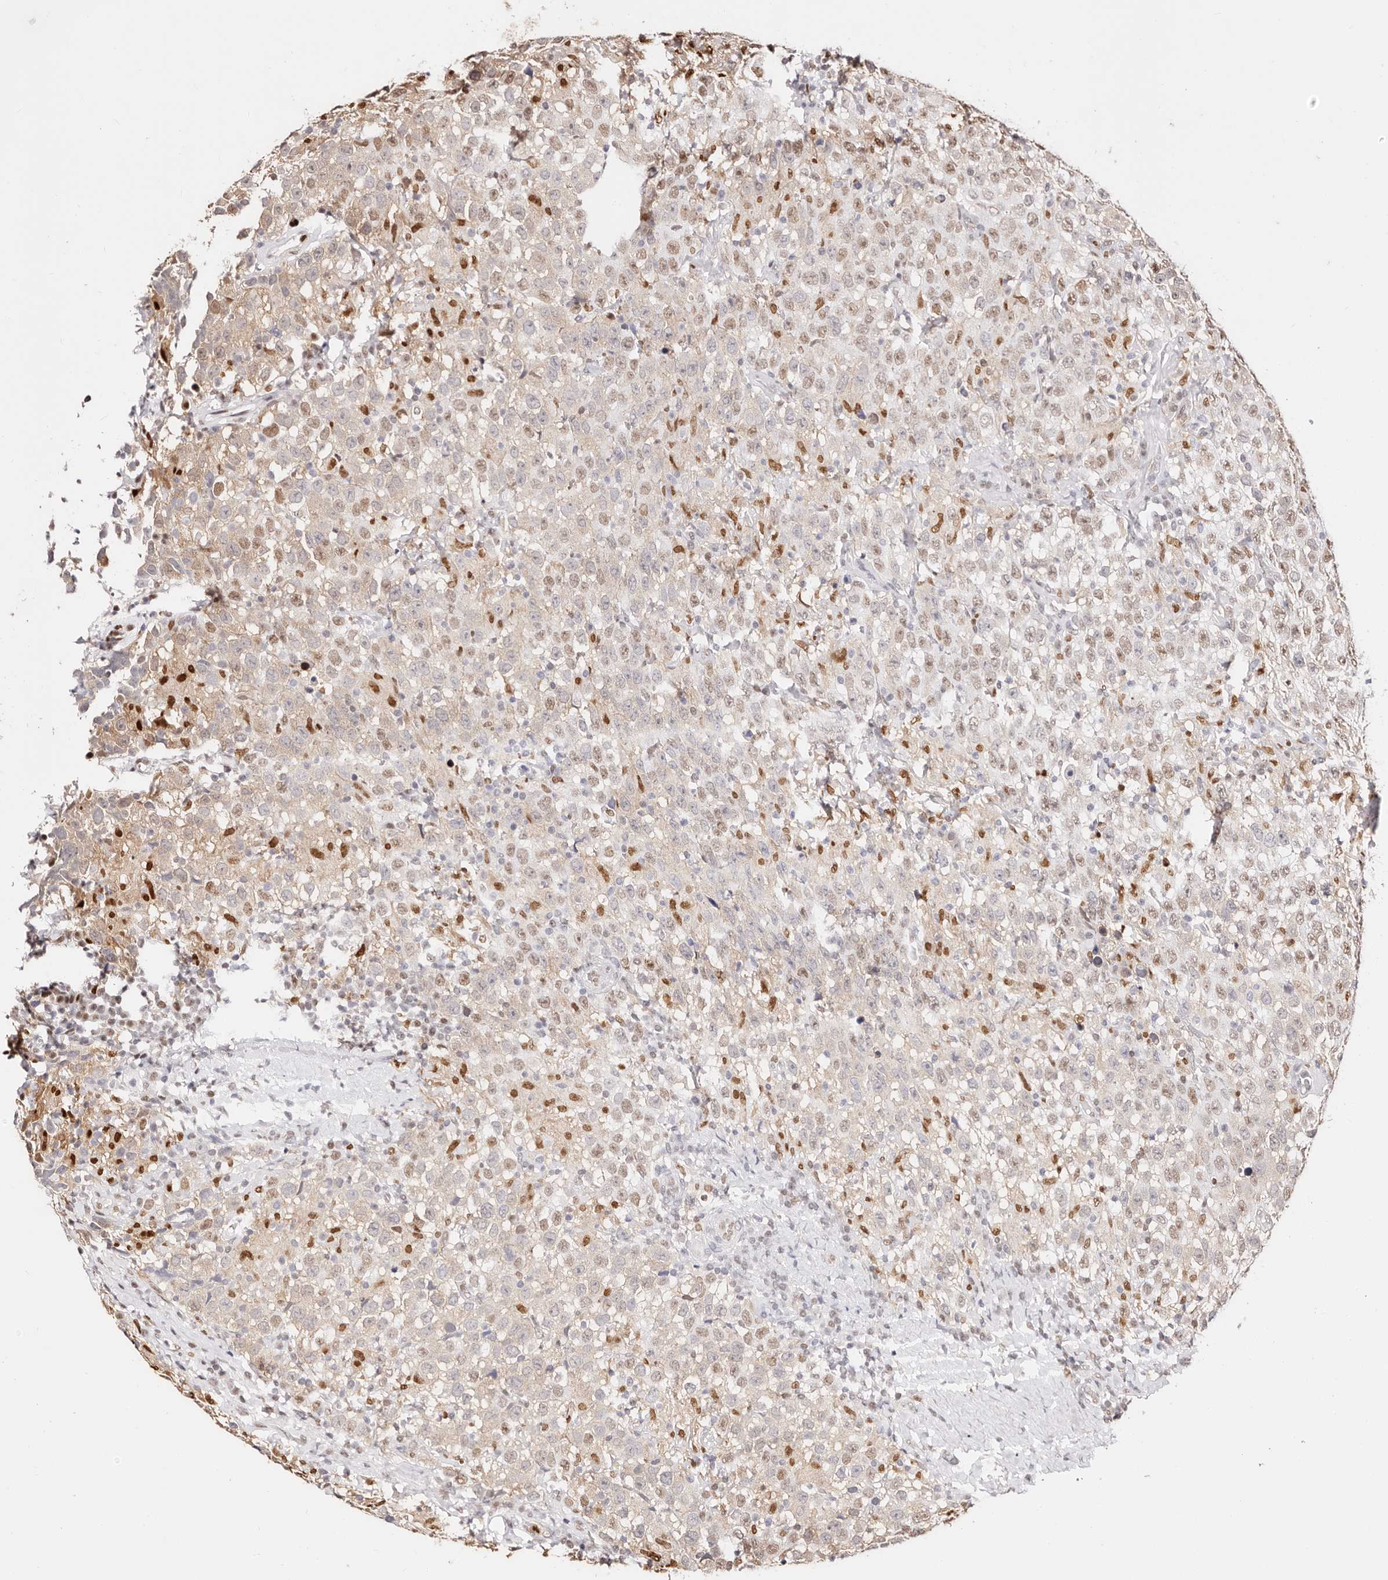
{"staining": {"intensity": "moderate", "quantity": "25%-75%", "location": "nuclear"}, "tissue": "testis cancer", "cell_type": "Tumor cells", "image_type": "cancer", "snomed": [{"axis": "morphology", "description": "Seminoma, NOS"}, {"axis": "topography", "description": "Testis"}], "caption": "This histopathology image reveals seminoma (testis) stained with immunohistochemistry to label a protein in brown. The nuclear of tumor cells show moderate positivity for the protein. Nuclei are counter-stained blue.", "gene": "TKT", "patient": {"sex": "male", "age": 41}}